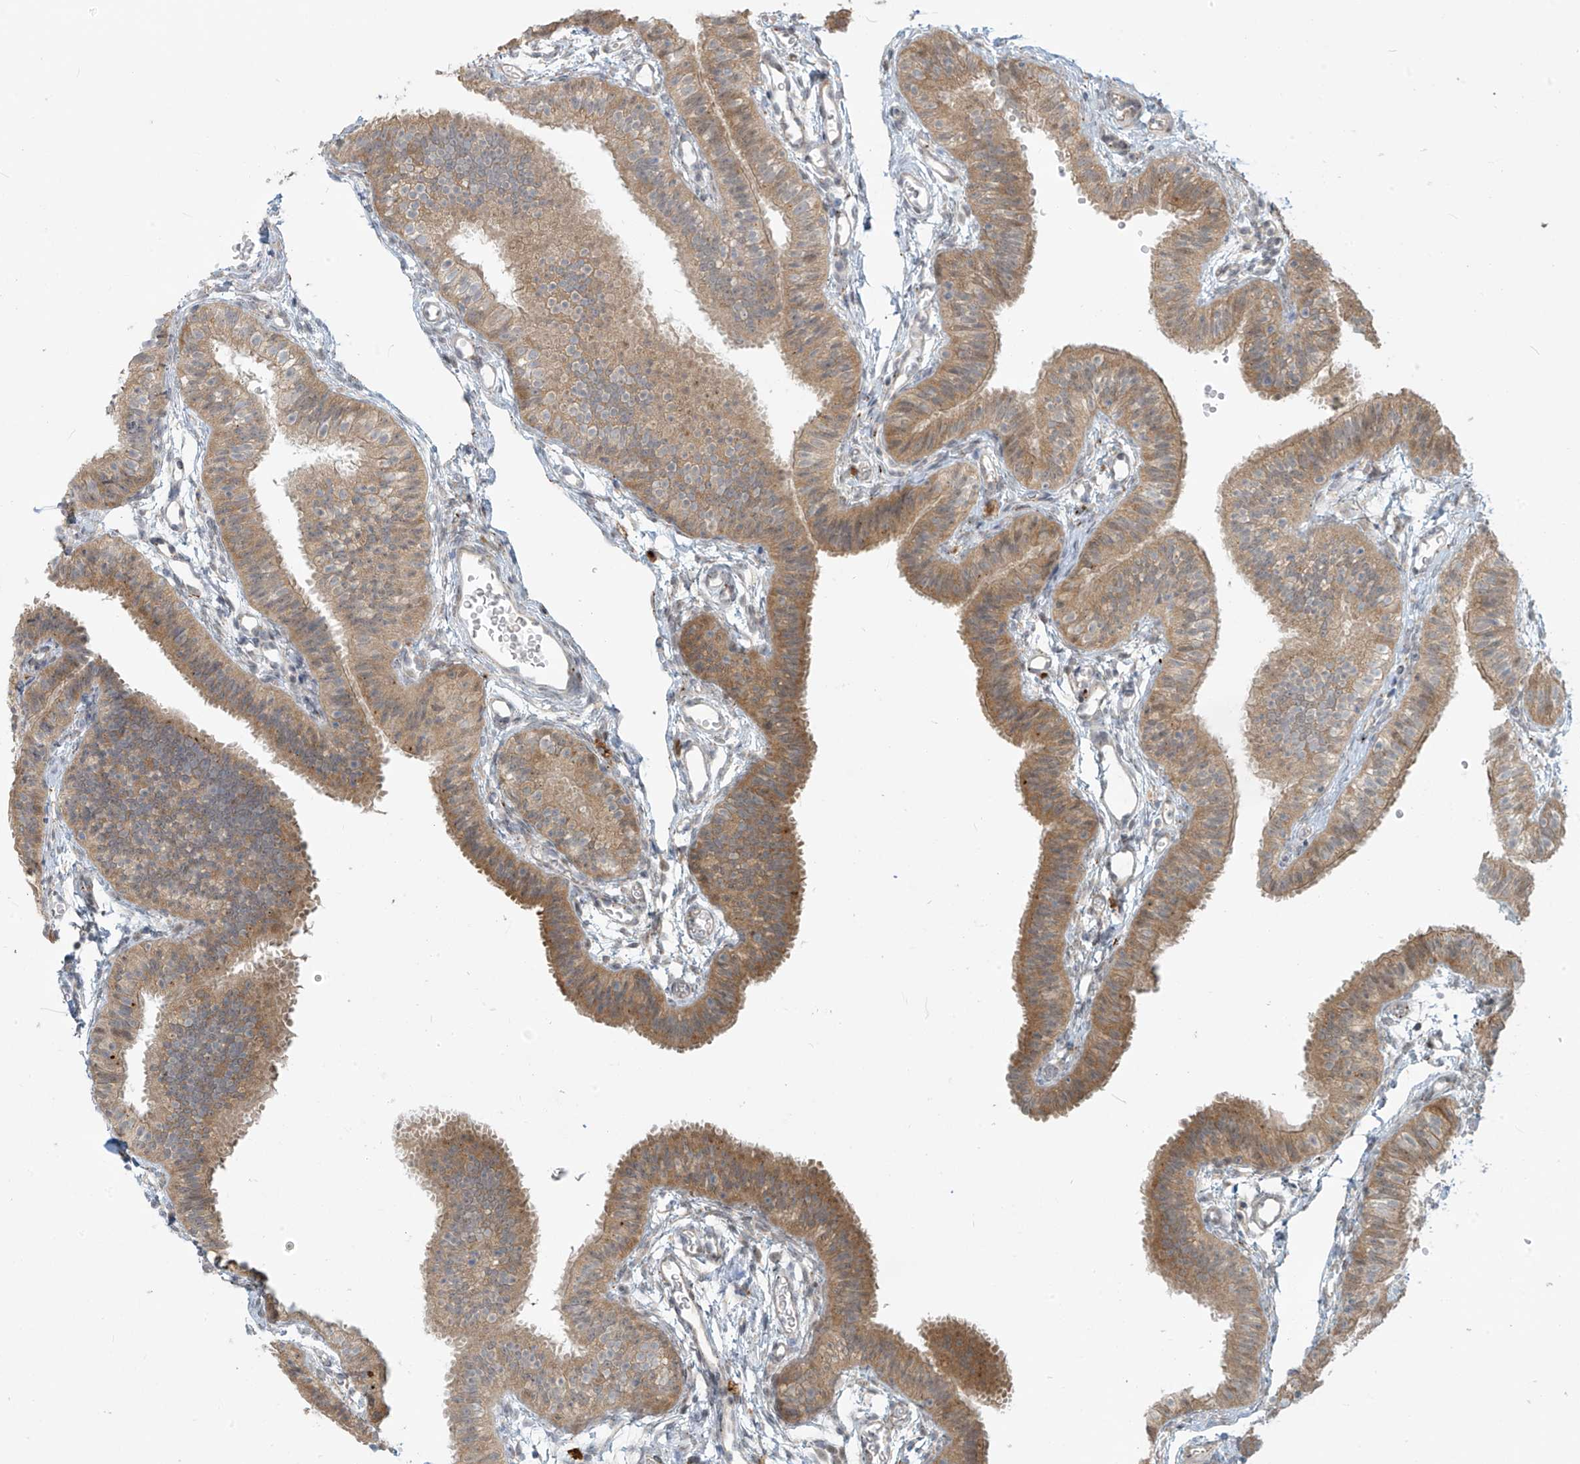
{"staining": {"intensity": "moderate", "quantity": ">75%", "location": "cytoplasmic/membranous"}, "tissue": "fallopian tube", "cell_type": "Glandular cells", "image_type": "normal", "snomed": [{"axis": "morphology", "description": "Normal tissue, NOS"}, {"axis": "topography", "description": "Fallopian tube"}], "caption": "DAB immunohistochemical staining of unremarkable fallopian tube exhibits moderate cytoplasmic/membranous protein positivity in approximately >75% of glandular cells.", "gene": "PLEKHM3", "patient": {"sex": "female", "age": 35}}